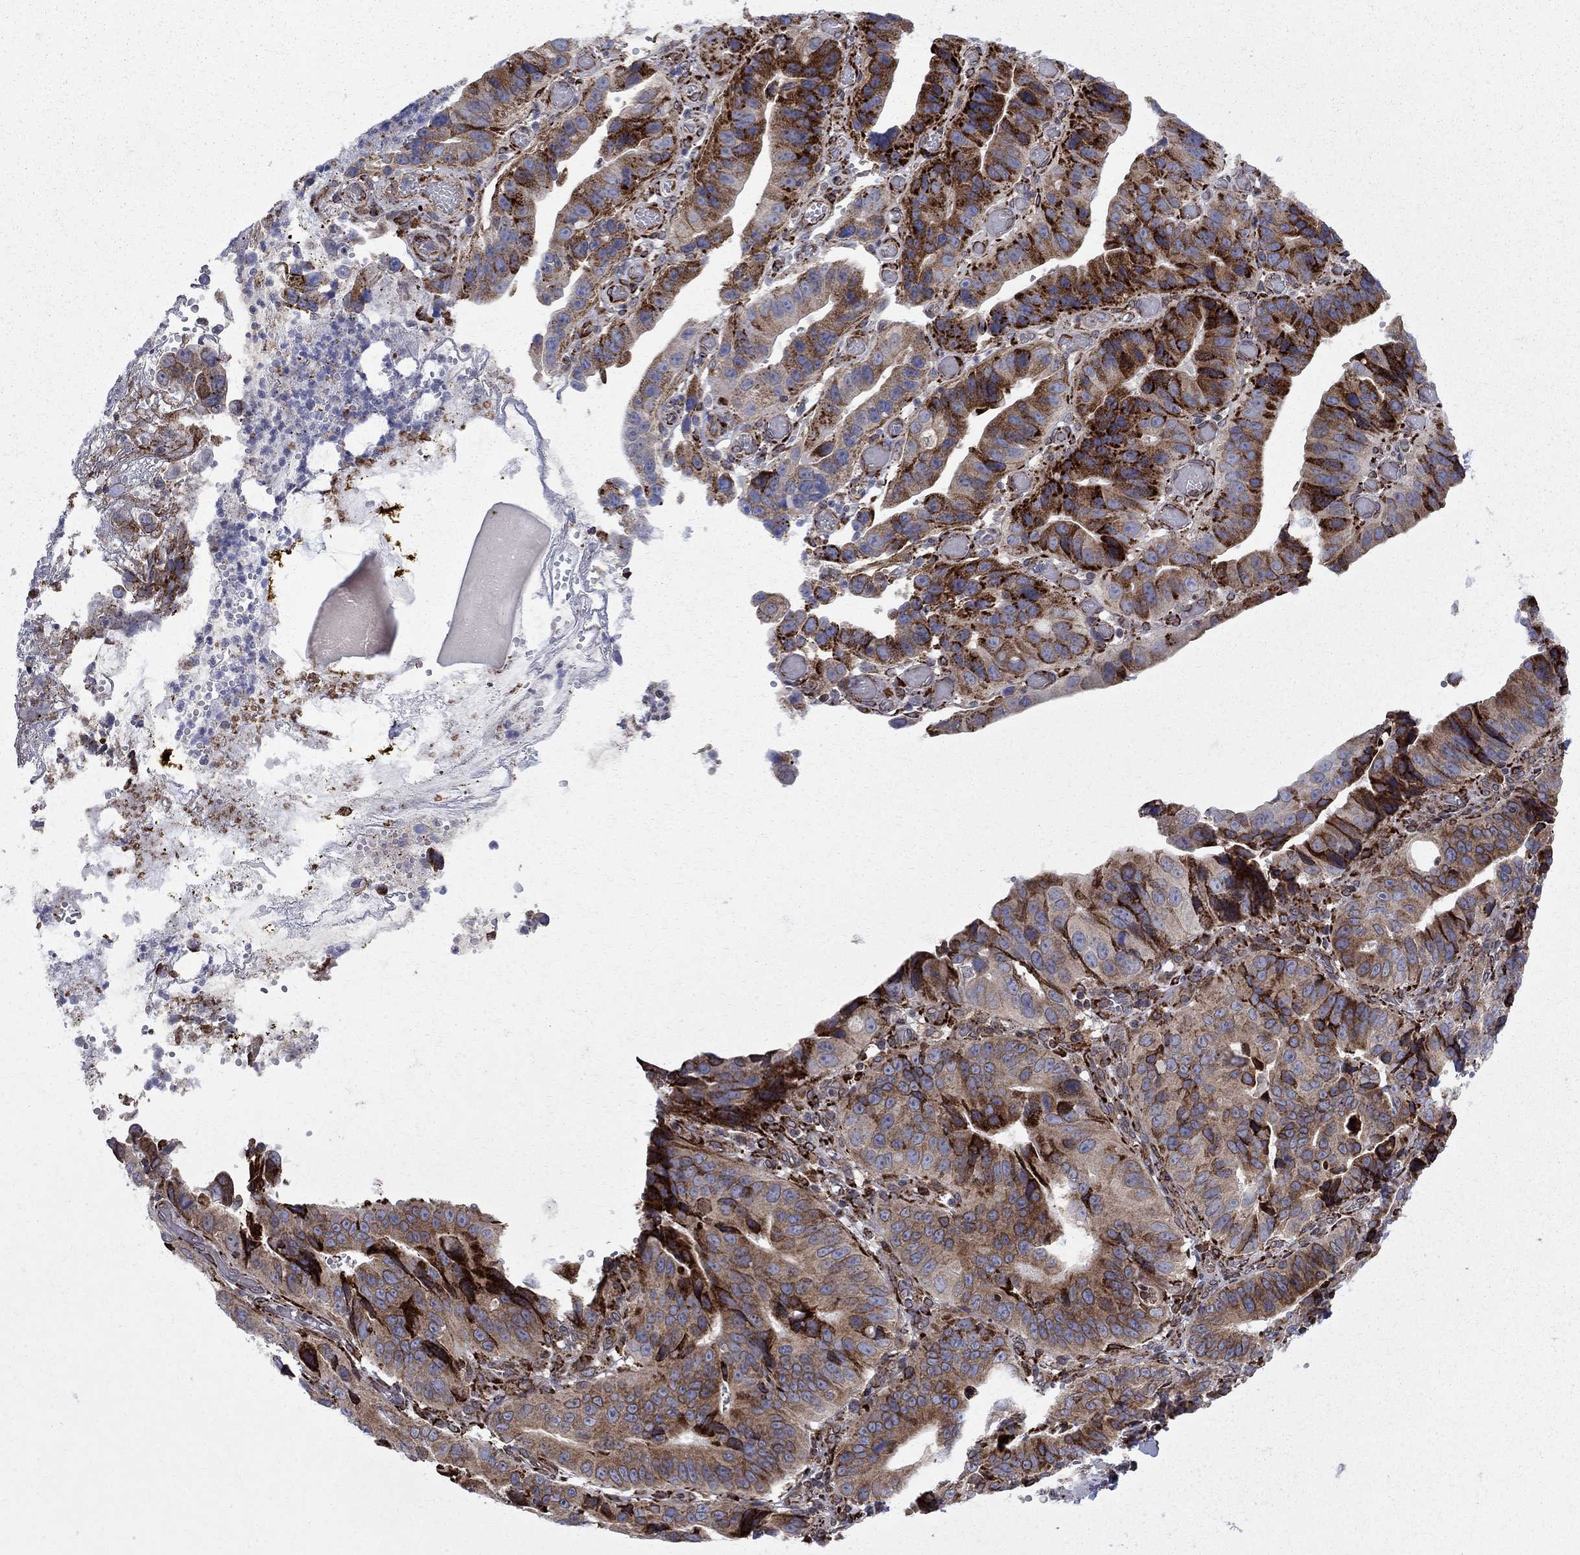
{"staining": {"intensity": "strong", "quantity": "<25%", "location": "cytoplasmic/membranous"}, "tissue": "stomach cancer", "cell_type": "Tumor cells", "image_type": "cancer", "snomed": [{"axis": "morphology", "description": "Adenocarcinoma, NOS"}, {"axis": "topography", "description": "Stomach"}], "caption": "DAB (3,3'-diaminobenzidine) immunohistochemical staining of adenocarcinoma (stomach) displays strong cytoplasmic/membranous protein positivity in approximately <25% of tumor cells.", "gene": "CAB39L", "patient": {"sex": "male", "age": 84}}